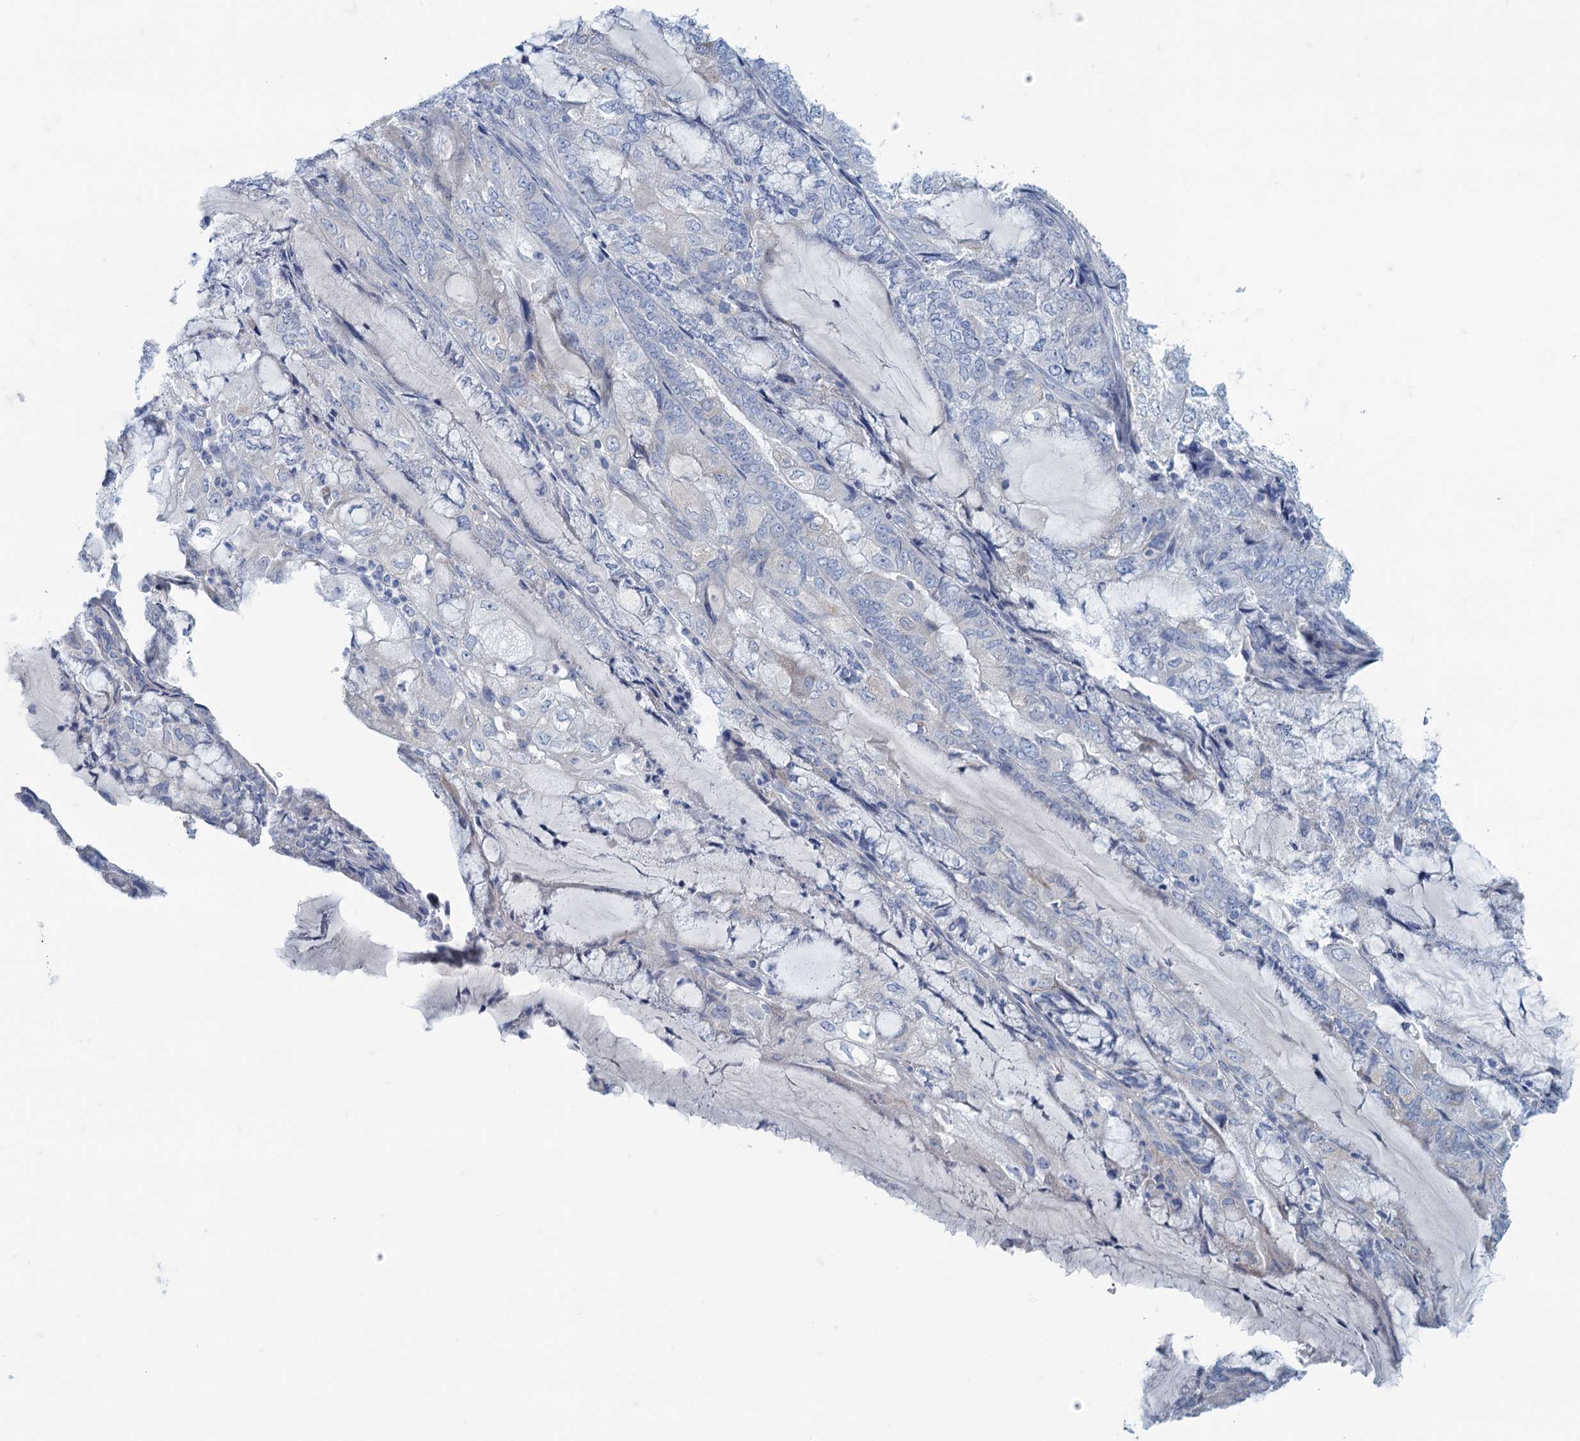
{"staining": {"intensity": "negative", "quantity": "none", "location": "none"}, "tissue": "endometrial cancer", "cell_type": "Tumor cells", "image_type": "cancer", "snomed": [{"axis": "morphology", "description": "Adenocarcinoma, NOS"}, {"axis": "topography", "description": "Endometrium"}], "caption": "This is an immunohistochemistry histopathology image of endometrial cancer. There is no expression in tumor cells.", "gene": "MAP1LC3A", "patient": {"sex": "female", "age": 81}}